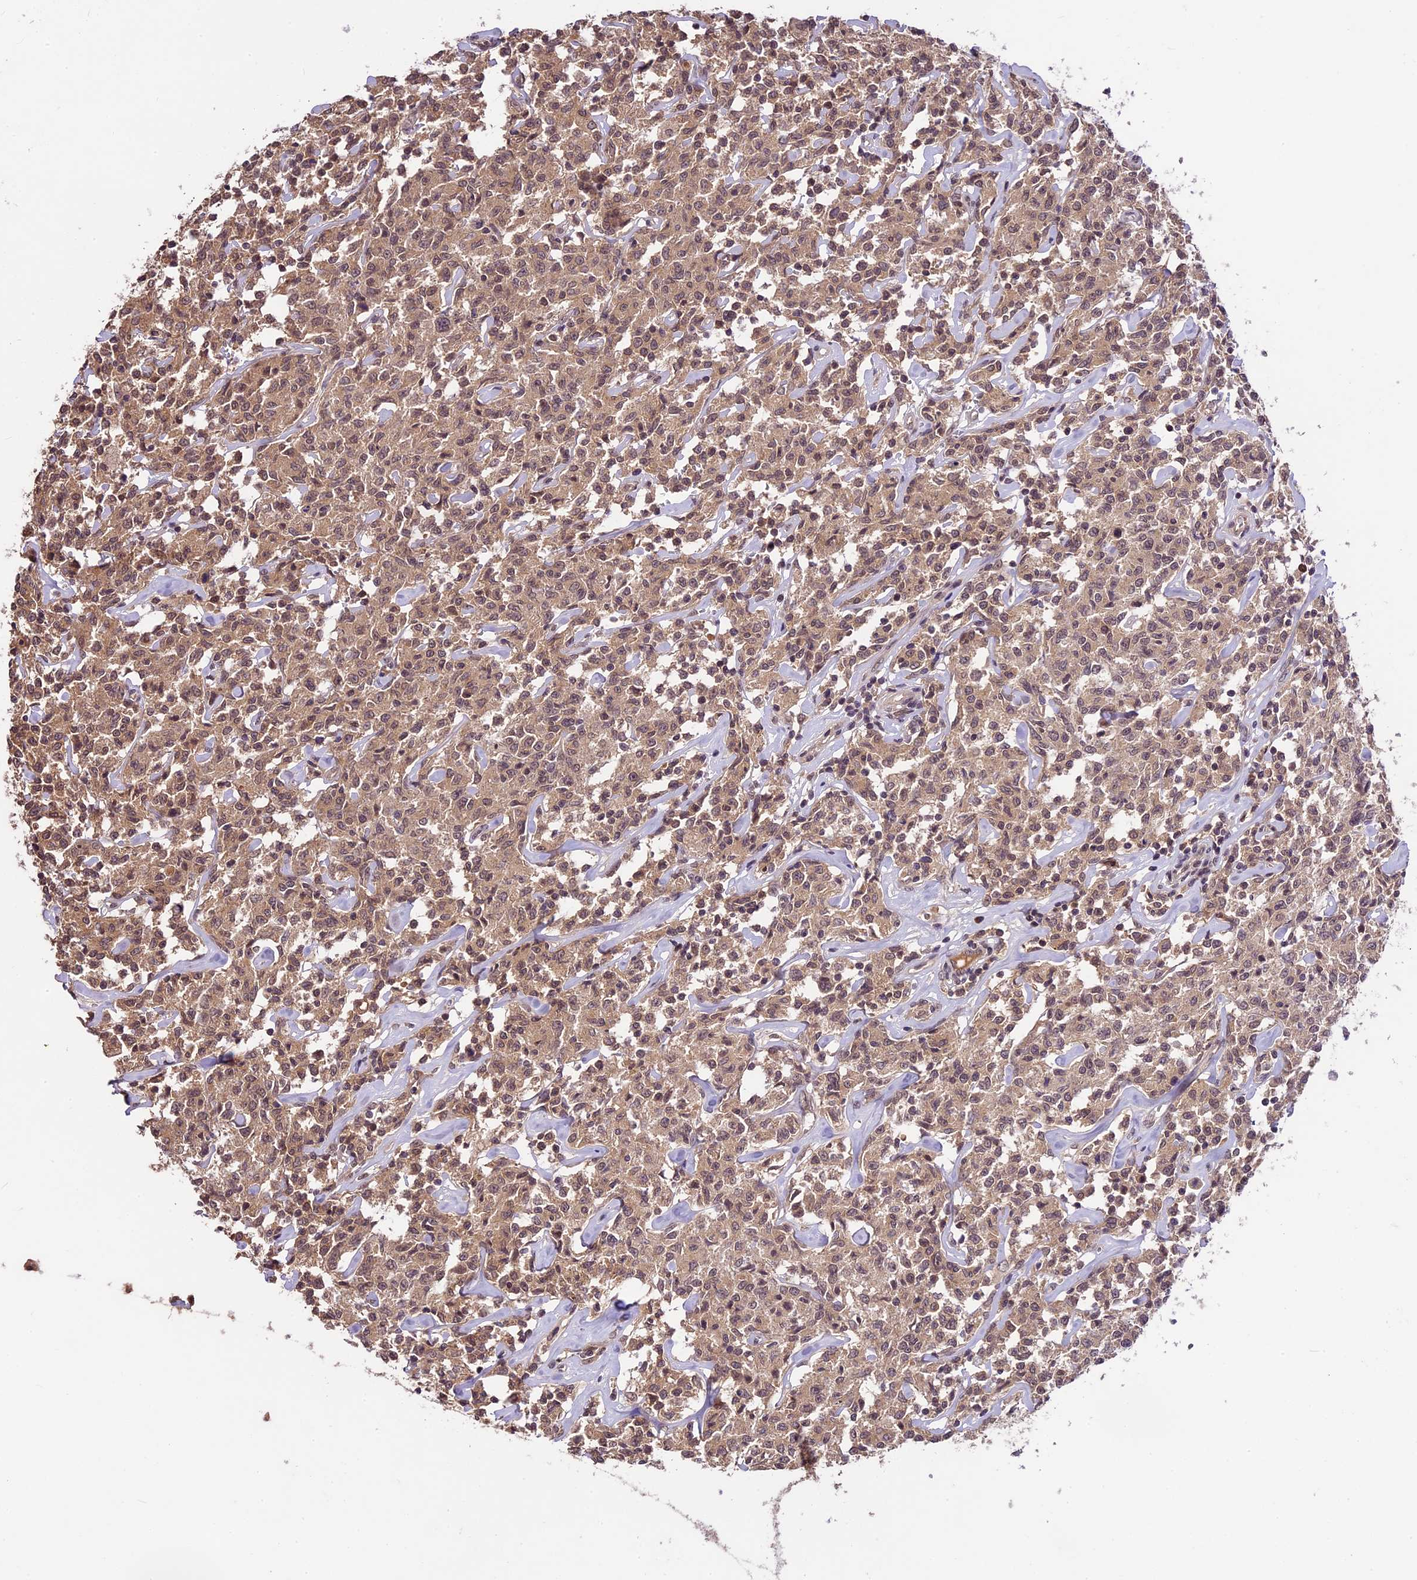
{"staining": {"intensity": "moderate", "quantity": ">75%", "location": "cytoplasmic/membranous,nuclear"}, "tissue": "lymphoma", "cell_type": "Tumor cells", "image_type": "cancer", "snomed": [{"axis": "morphology", "description": "Malignant lymphoma, non-Hodgkin's type, Low grade"}, {"axis": "topography", "description": "Small intestine"}], "caption": "Protein expression analysis of human low-grade malignant lymphoma, non-Hodgkin's type reveals moderate cytoplasmic/membranous and nuclear positivity in about >75% of tumor cells.", "gene": "ATP10A", "patient": {"sex": "female", "age": 59}}